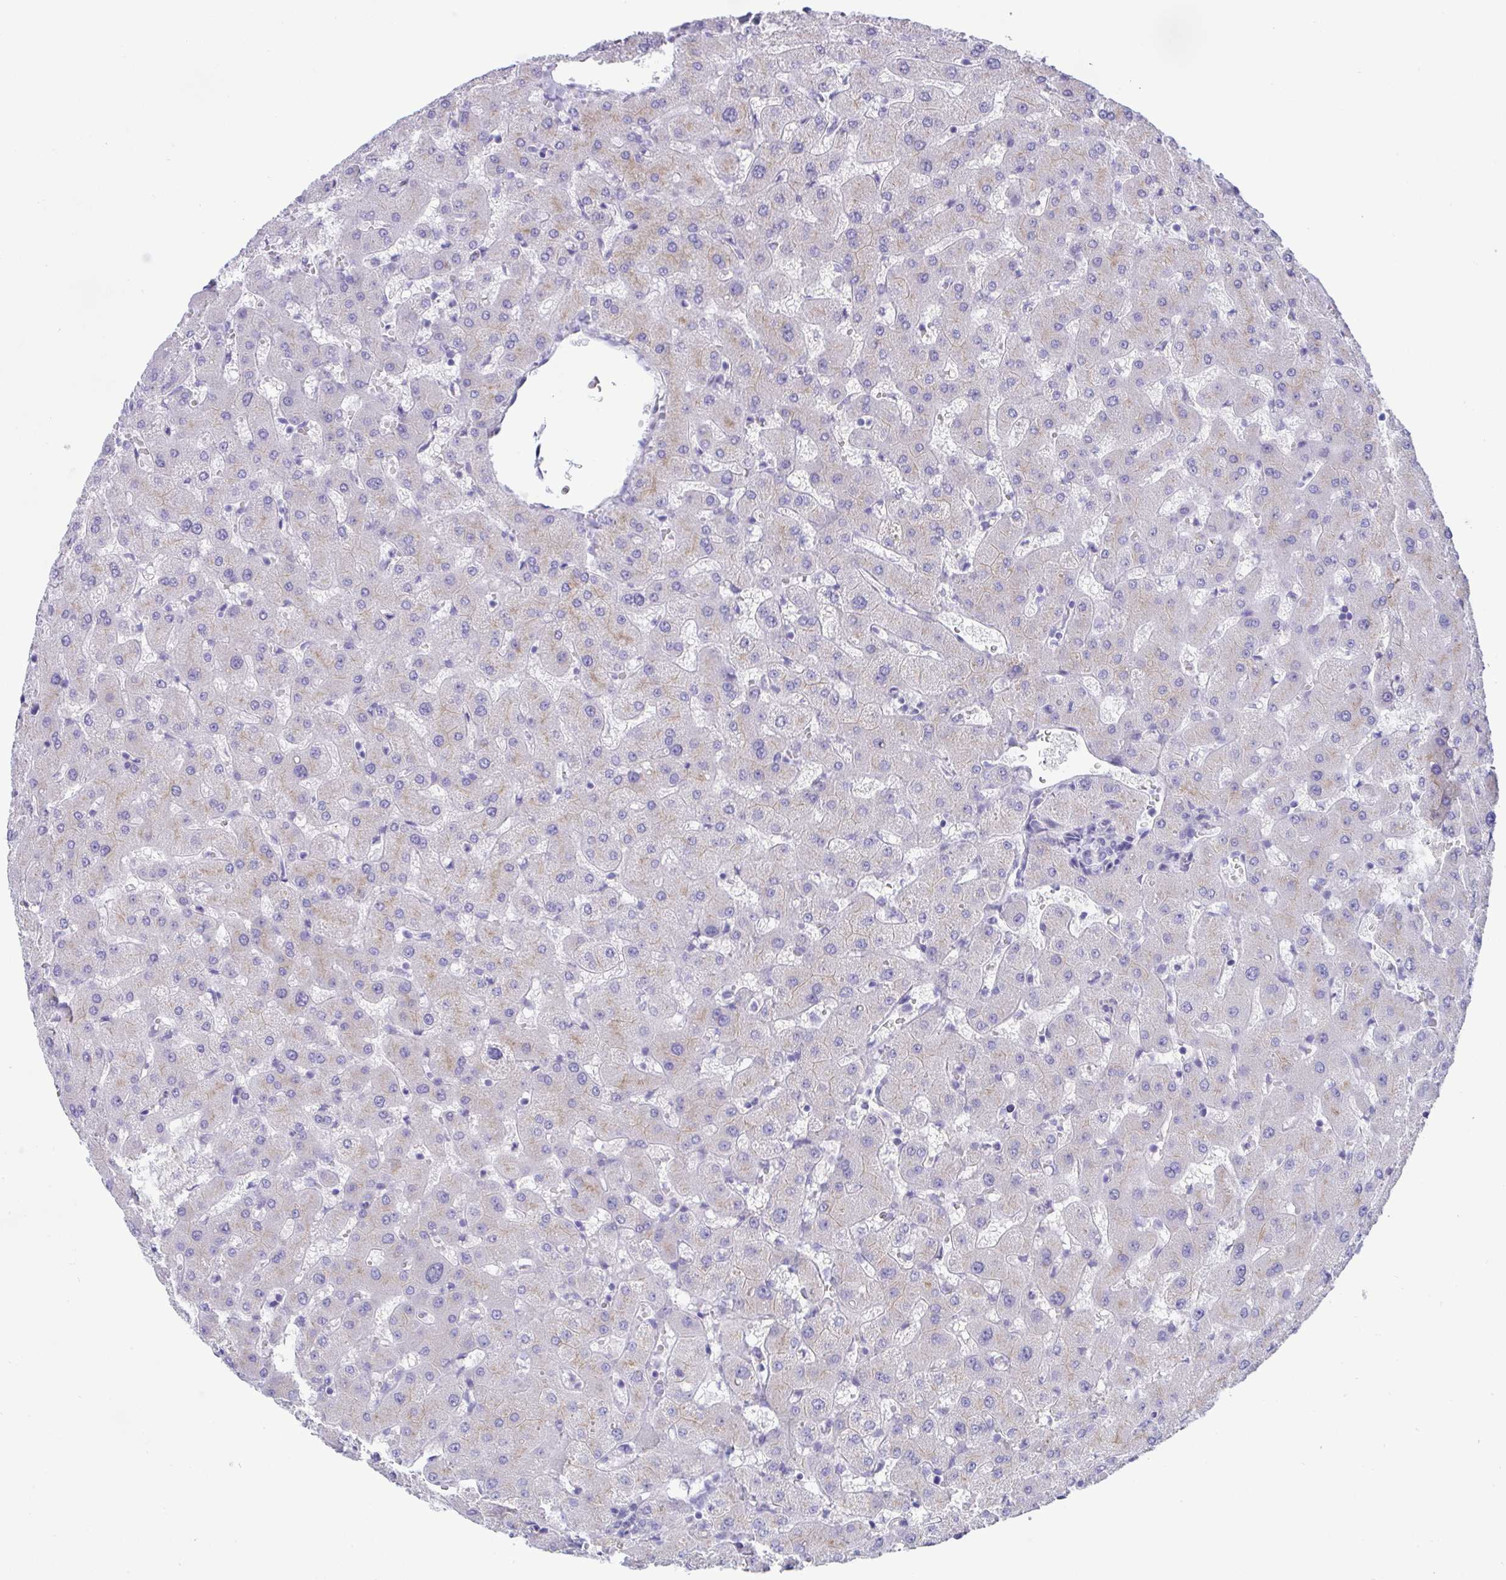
{"staining": {"intensity": "negative", "quantity": "none", "location": "none"}, "tissue": "liver", "cell_type": "Cholangiocytes", "image_type": "normal", "snomed": [{"axis": "morphology", "description": "Normal tissue, NOS"}, {"axis": "topography", "description": "Liver"}], "caption": "This is a micrograph of immunohistochemistry (IHC) staining of unremarkable liver, which shows no positivity in cholangiocytes.", "gene": "TMEM106B", "patient": {"sex": "female", "age": 63}}